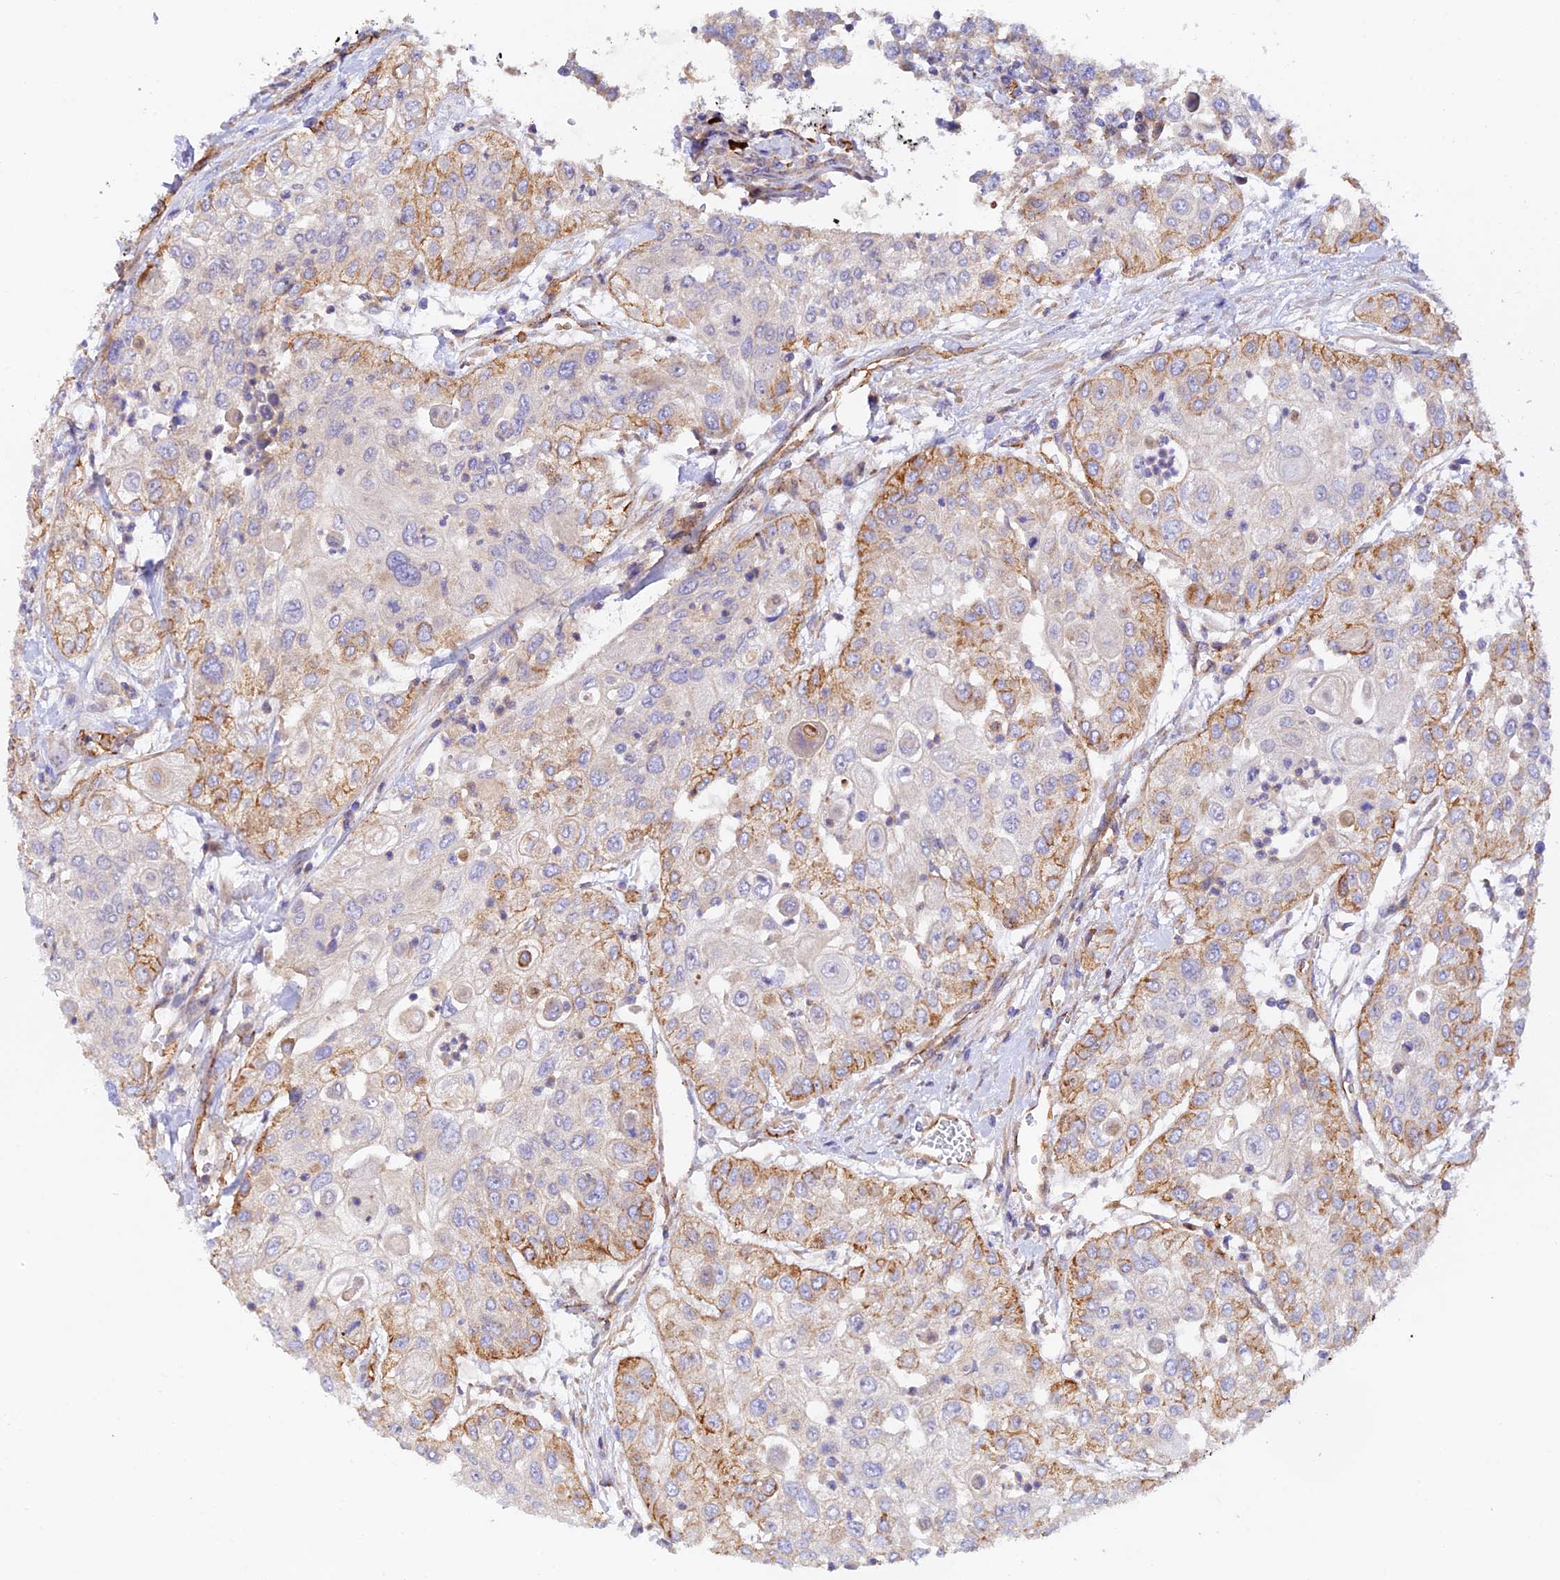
{"staining": {"intensity": "moderate", "quantity": "25%-75%", "location": "cytoplasmic/membranous"}, "tissue": "urothelial cancer", "cell_type": "Tumor cells", "image_type": "cancer", "snomed": [{"axis": "morphology", "description": "Urothelial carcinoma, High grade"}, {"axis": "topography", "description": "Urinary bladder"}], "caption": "High-grade urothelial carcinoma was stained to show a protein in brown. There is medium levels of moderate cytoplasmic/membranous positivity in approximately 25%-75% of tumor cells.", "gene": "MYO9A", "patient": {"sex": "female", "age": 79}}